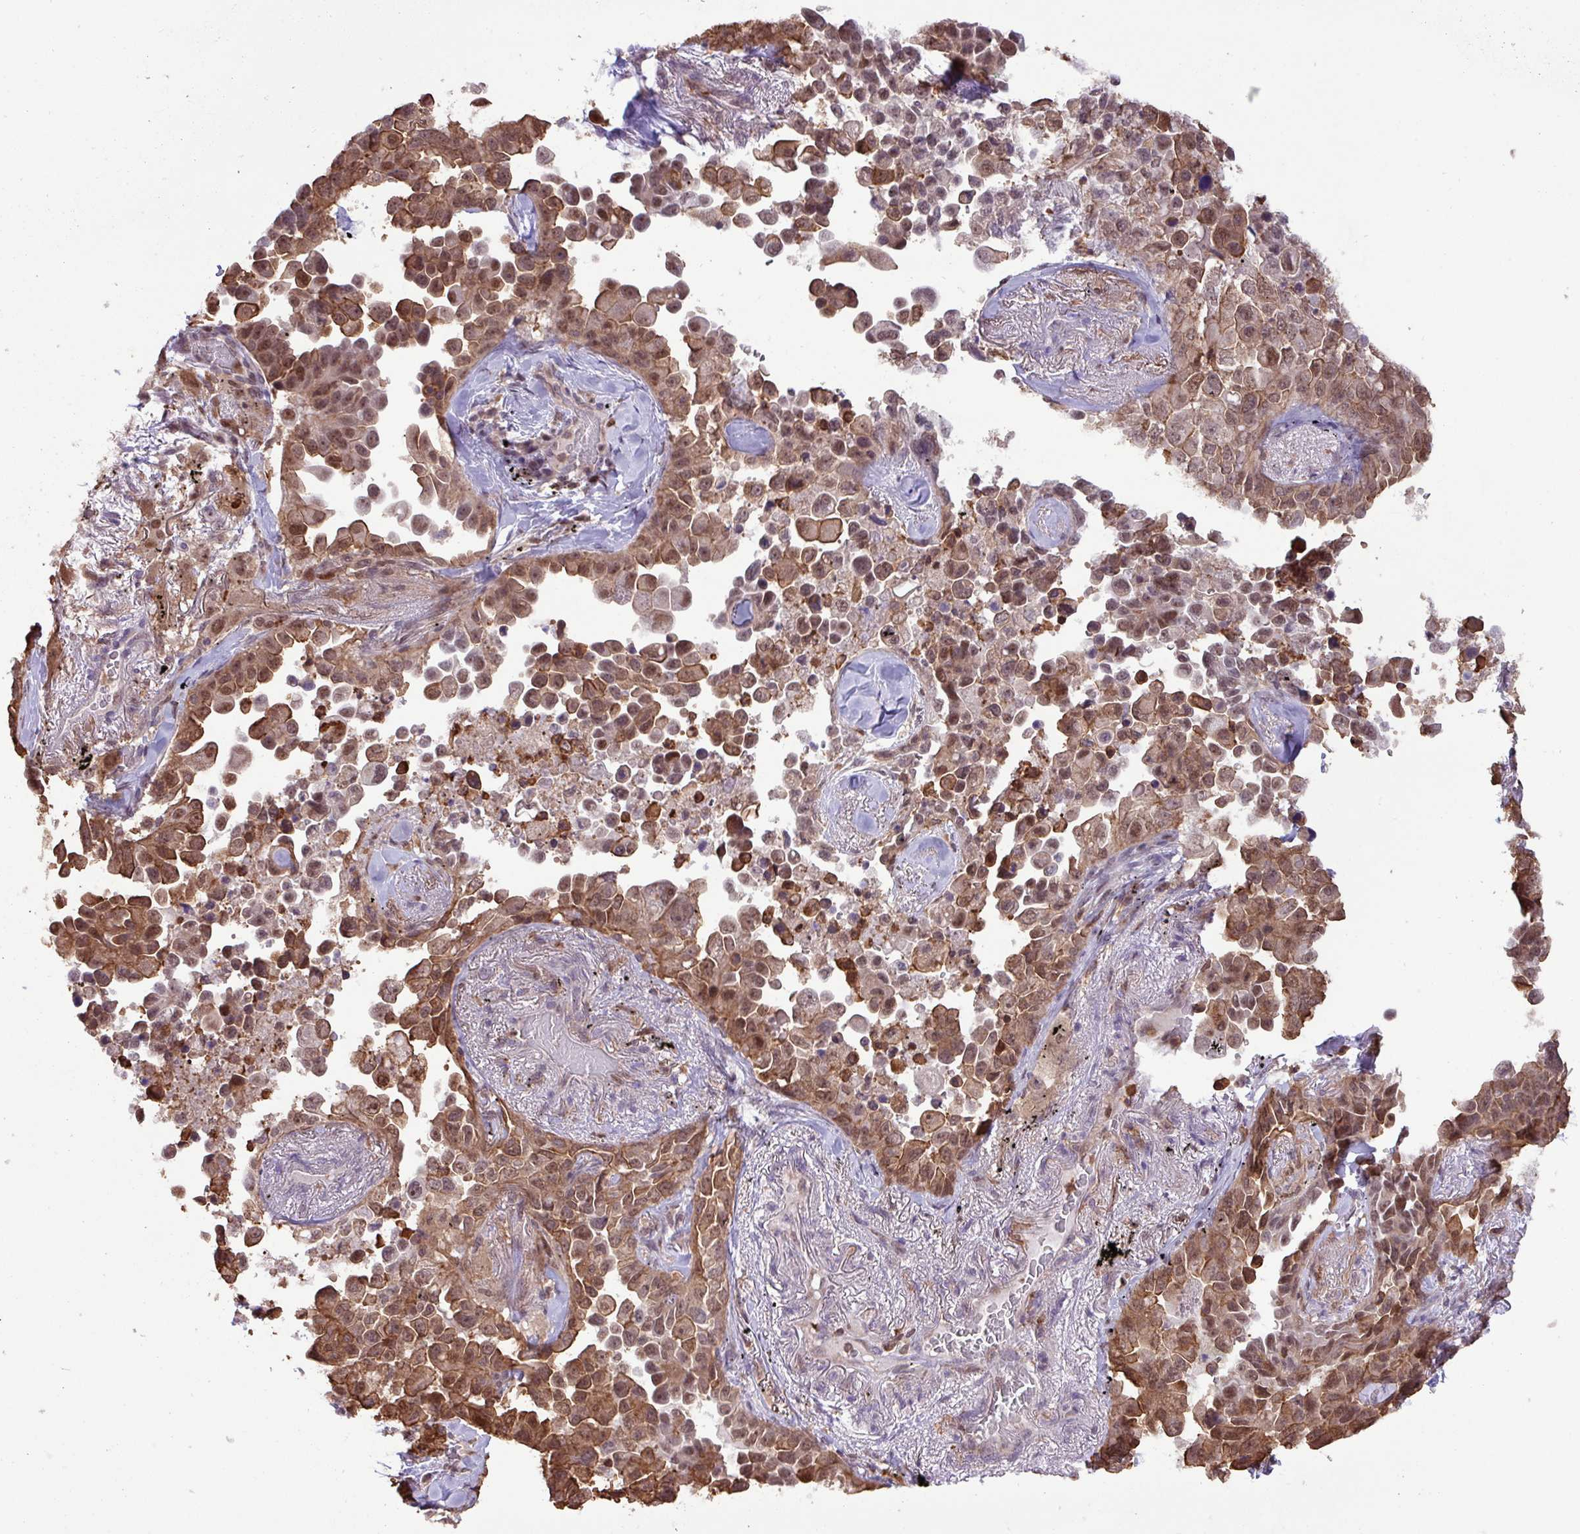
{"staining": {"intensity": "moderate", "quantity": ">75%", "location": "cytoplasmic/membranous,nuclear"}, "tissue": "lung cancer", "cell_type": "Tumor cells", "image_type": "cancer", "snomed": [{"axis": "morphology", "description": "Adenocarcinoma, NOS"}, {"axis": "topography", "description": "Lung"}], "caption": "Protein staining of lung cancer (adenocarcinoma) tissue reveals moderate cytoplasmic/membranous and nuclear staining in approximately >75% of tumor cells.", "gene": "GON7", "patient": {"sex": "female", "age": 67}}